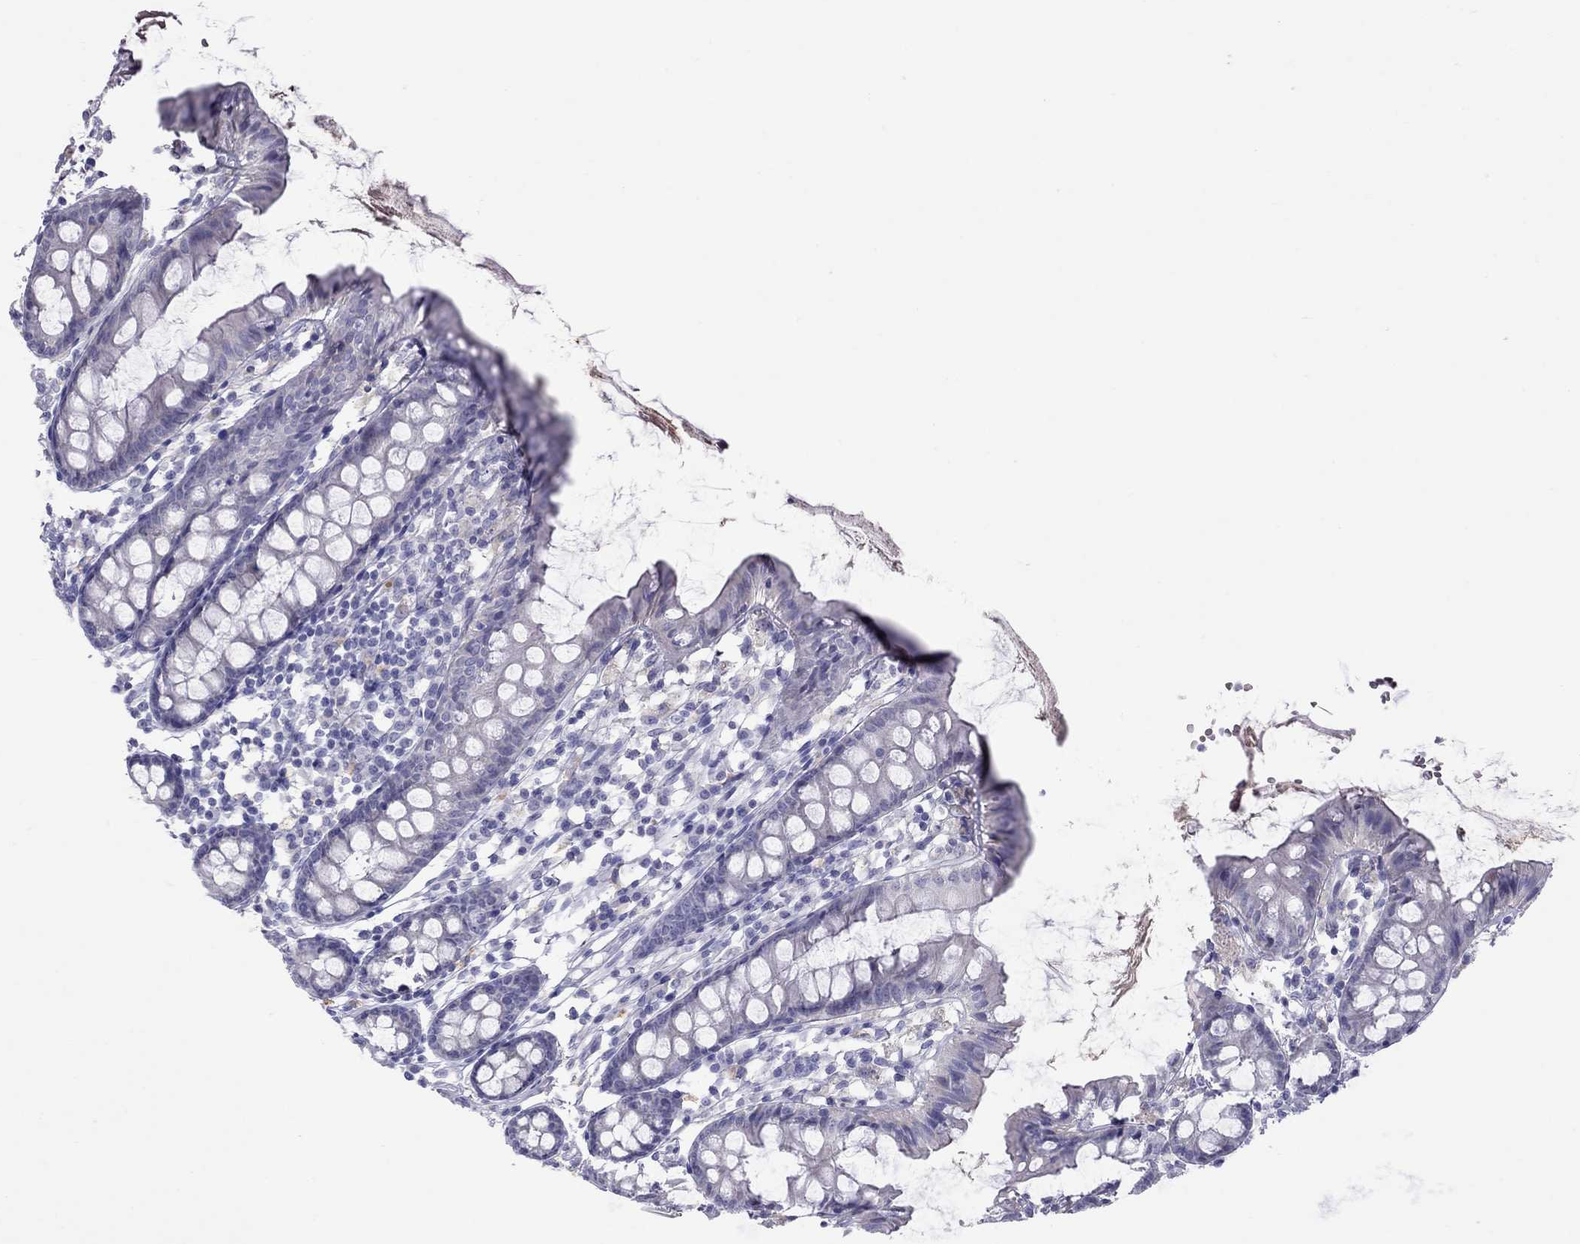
{"staining": {"intensity": "negative", "quantity": "none", "location": "none"}, "tissue": "colon", "cell_type": "Endothelial cells", "image_type": "normal", "snomed": [{"axis": "morphology", "description": "Normal tissue, NOS"}, {"axis": "topography", "description": "Colon"}], "caption": "The image reveals no staining of endothelial cells in unremarkable colon. Nuclei are stained in blue.", "gene": "MUC16", "patient": {"sex": "female", "age": 84}}